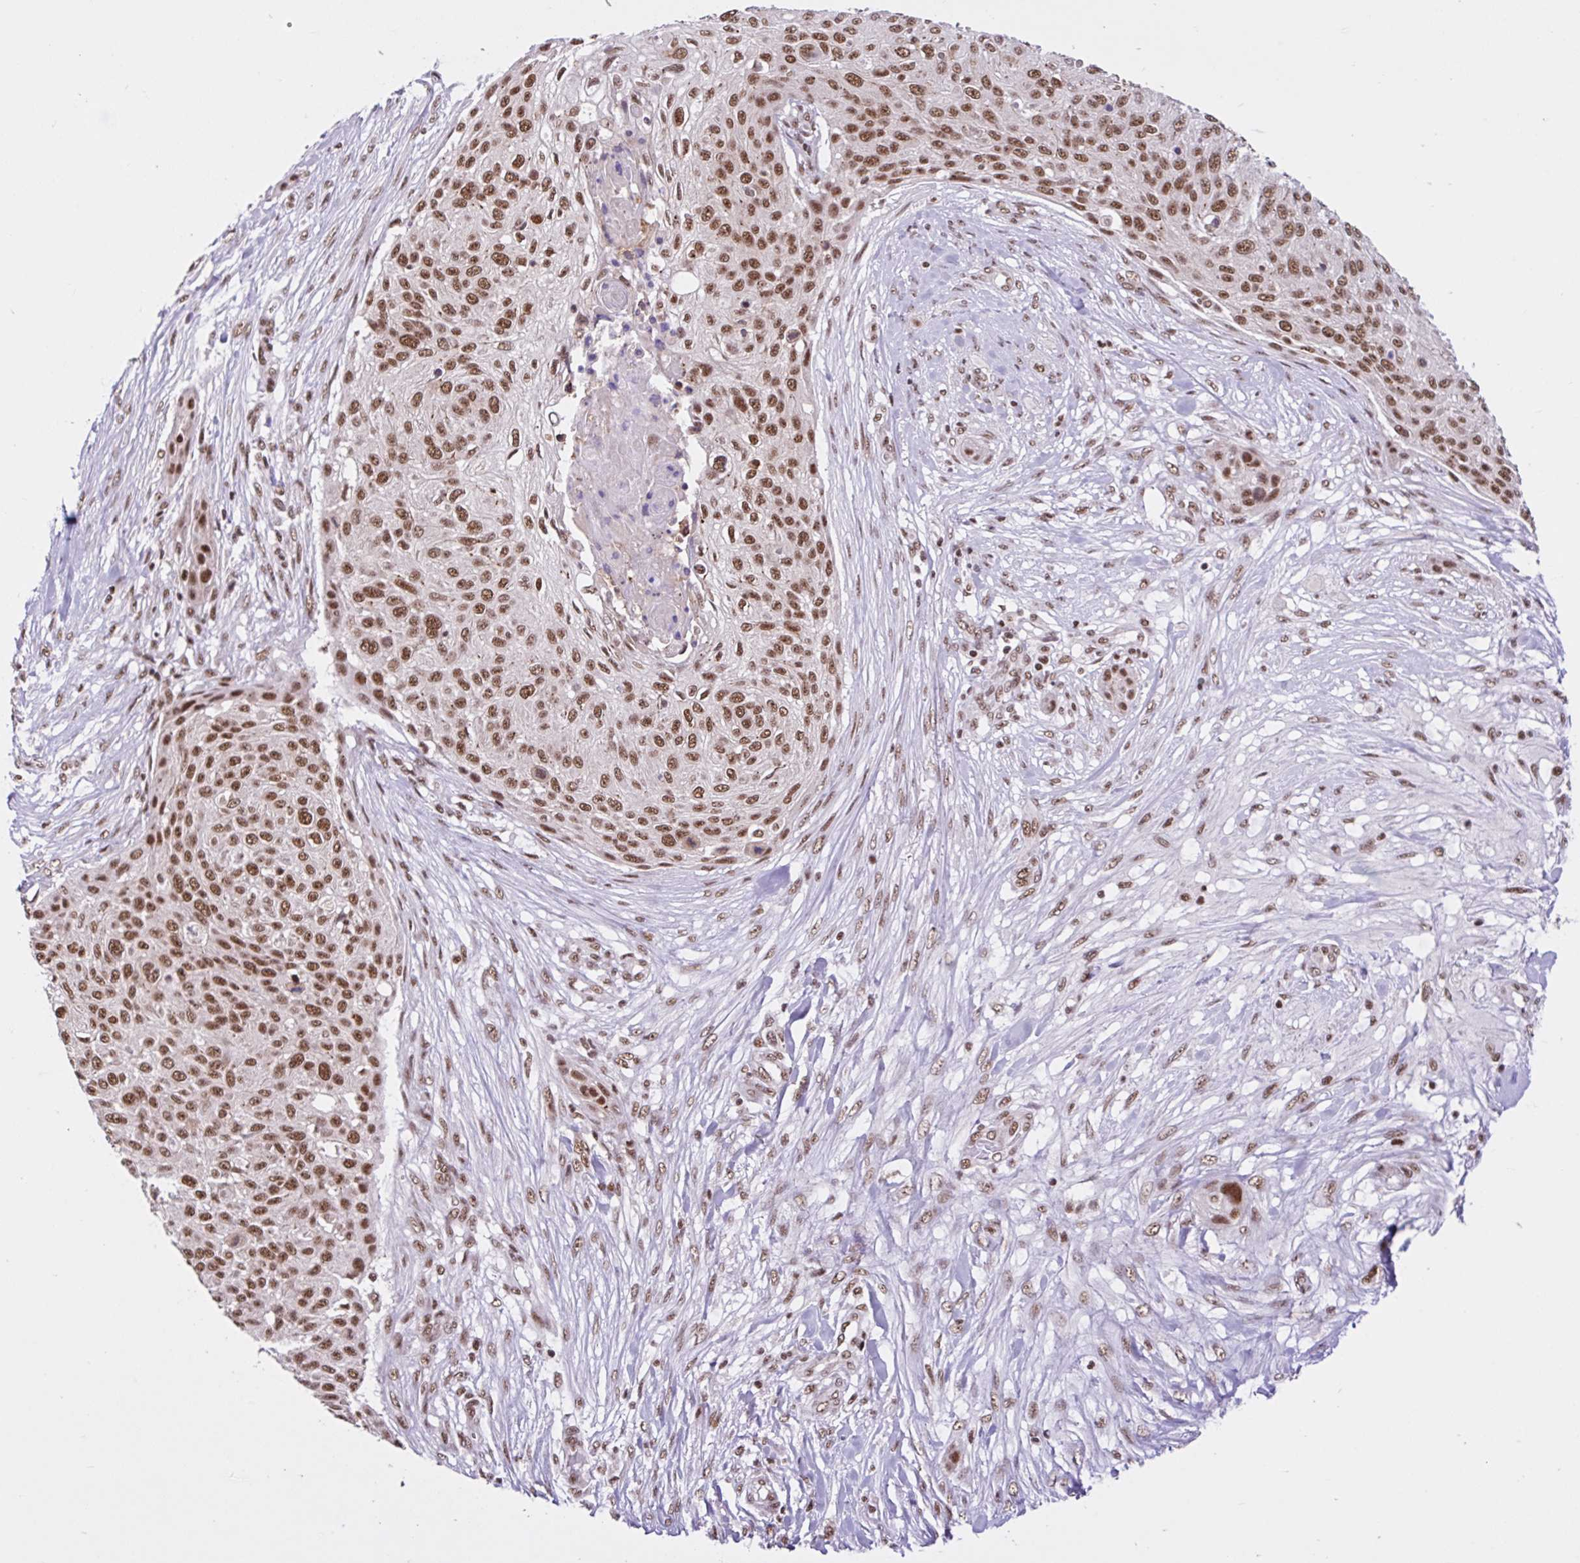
{"staining": {"intensity": "moderate", "quantity": ">75%", "location": "nuclear"}, "tissue": "skin cancer", "cell_type": "Tumor cells", "image_type": "cancer", "snomed": [{"axis": "morphology", "description": "Squamous cell carcinoma, NOS"}, {"axis": "topography", "description": "Skin"}], "caption": "Protein staining of skin cancer tissue demonstrates moderate nuclear expression in approximately >75% of tumor cells.", "gene": "CCDC12", "patient": {"sex": "female", "age": 87}}